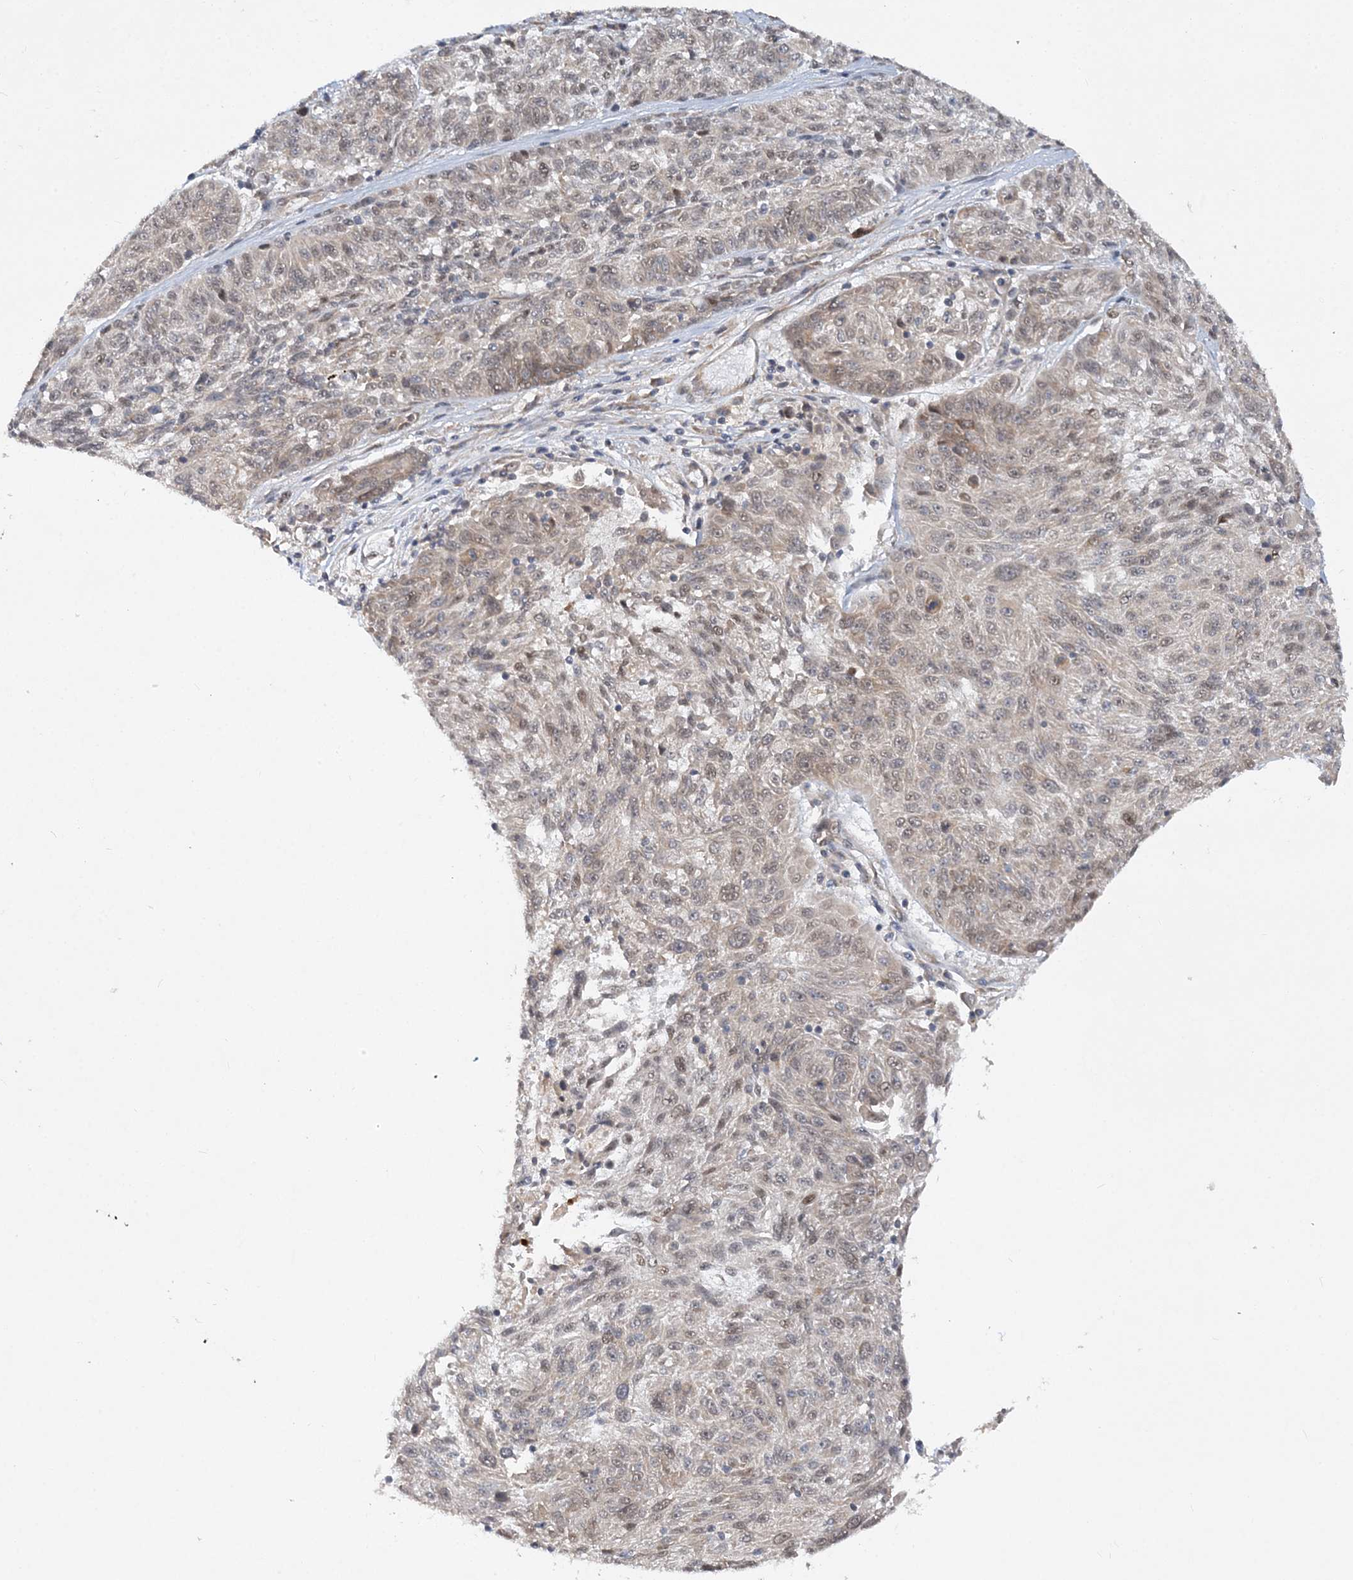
{"staining": {"intensity": "weak", "quantity": "25%-75%", "location": "cytoplasmic/membranous,nuclear"}, "tissue": "melanoma", "cell_type": "Tumor cells", "image_type": "cancer", "snomed": [{"axis": "morphology", "description": "Malignant melanoma, NOS"}, {"axis": "topography", "description": "Skin"}], "caption": "A histopathology image of melanoma stained for a protein demonstrates weak cytoplasmic/membranous and nuclear brown staining in tumor cells.", "gene": "MXI1", "patient": {"sex": "male", "age": 53}}